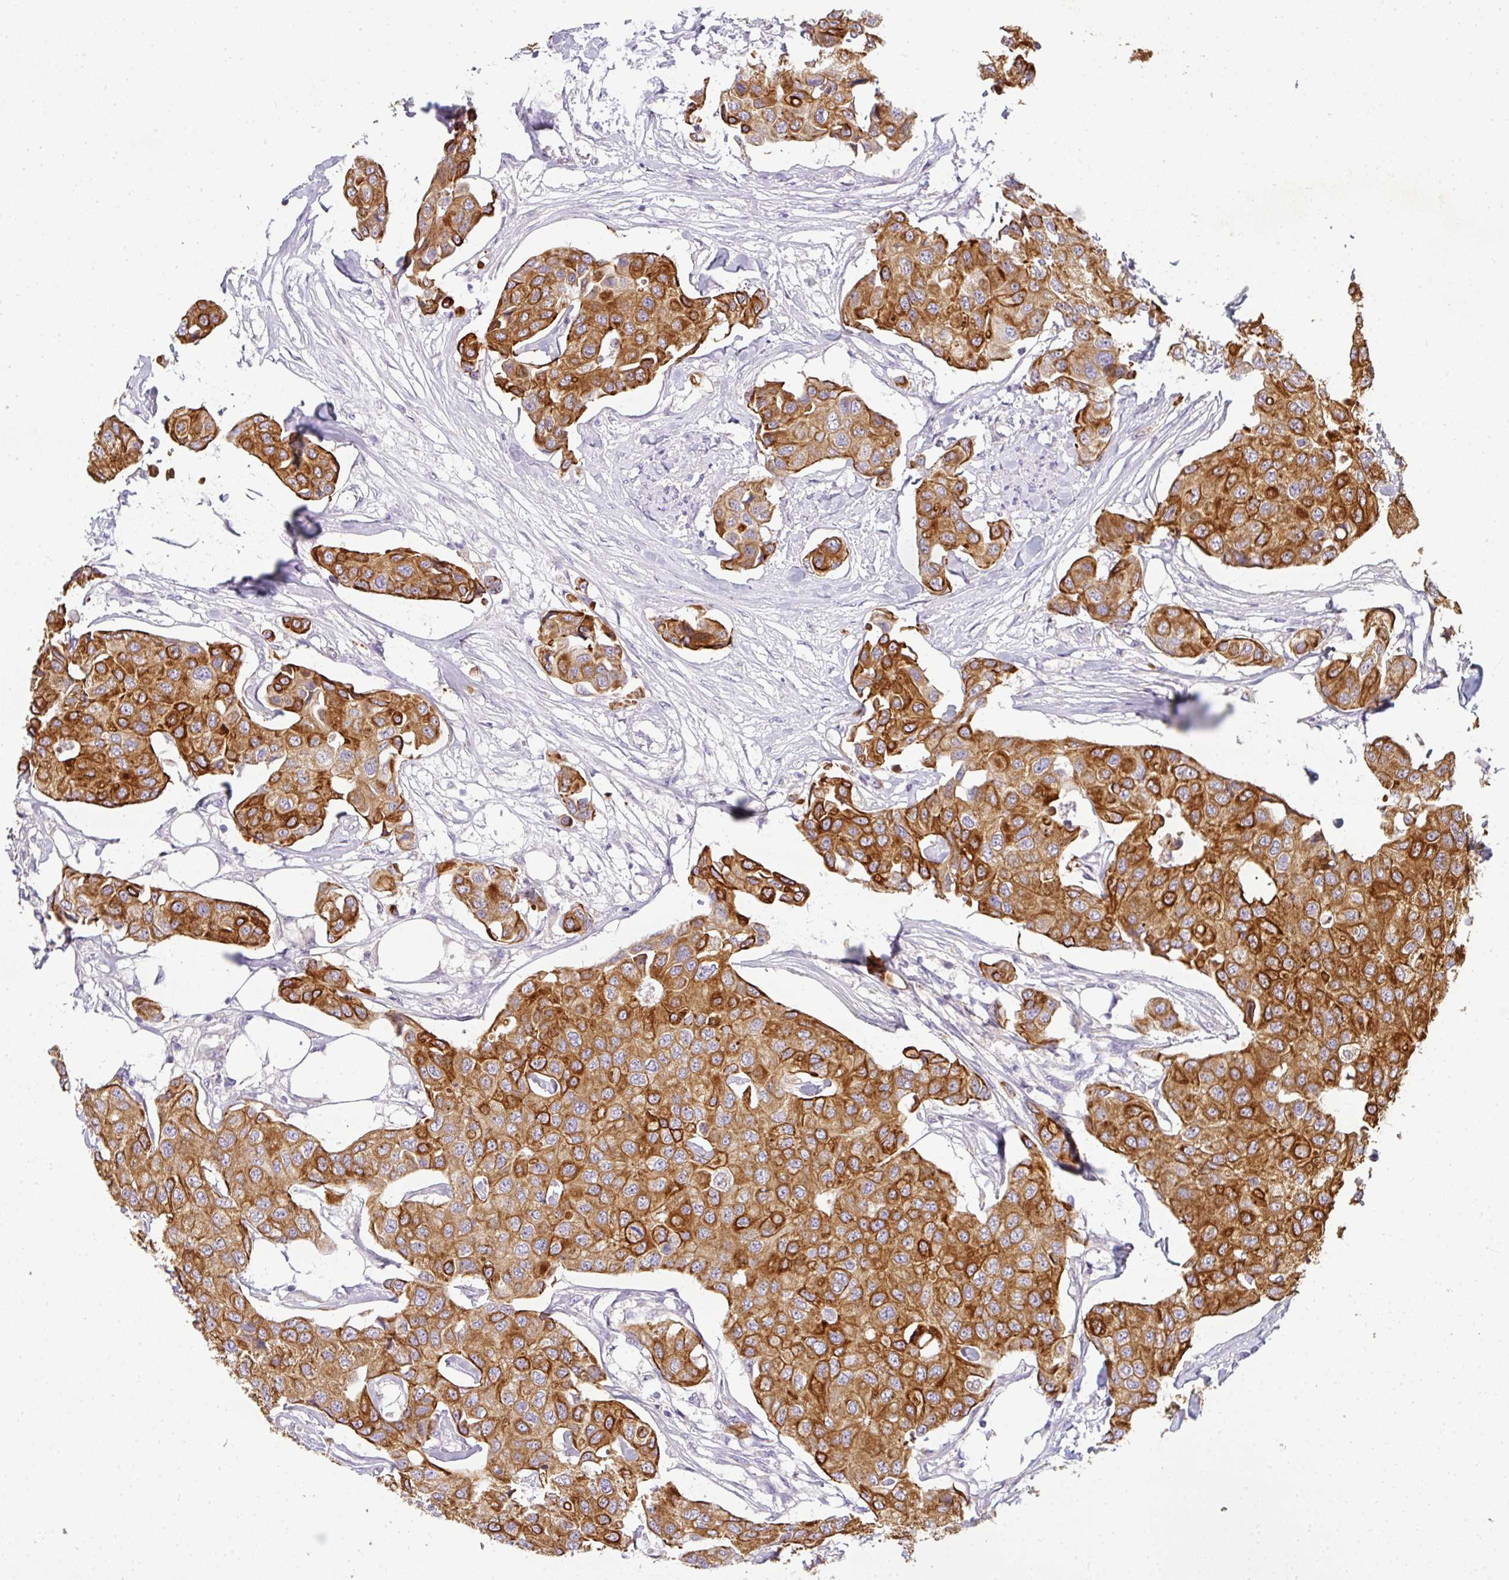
{"staining": {"intensity": "strong", "quantity": ">75%", "location": "cytoplasmic/membranous"}, "tissue": "breast cancer", "cell_type": "Tumor cells", "image_type": "cancer", "snomed": [{"axis": "morphology", "description": "Duct carcinoma"}, {"axis": "topography", "description": "Breast"}, {"axis": "topography", "description": "Lymph node"}], "caption": "Tumor cells reveal high levels of strong cytoplasmic/membranous staining in approximately >75% of cells in breast infiltrating ductal carcinoma. (Stains: DAB (3,3'-diaminobenzidine) in brown, nuclei in blue, Microscopy: brightfield microscopy at high magnification).", "gene": "ASXL3", "patient": {"sex": "female", "age": 80}}